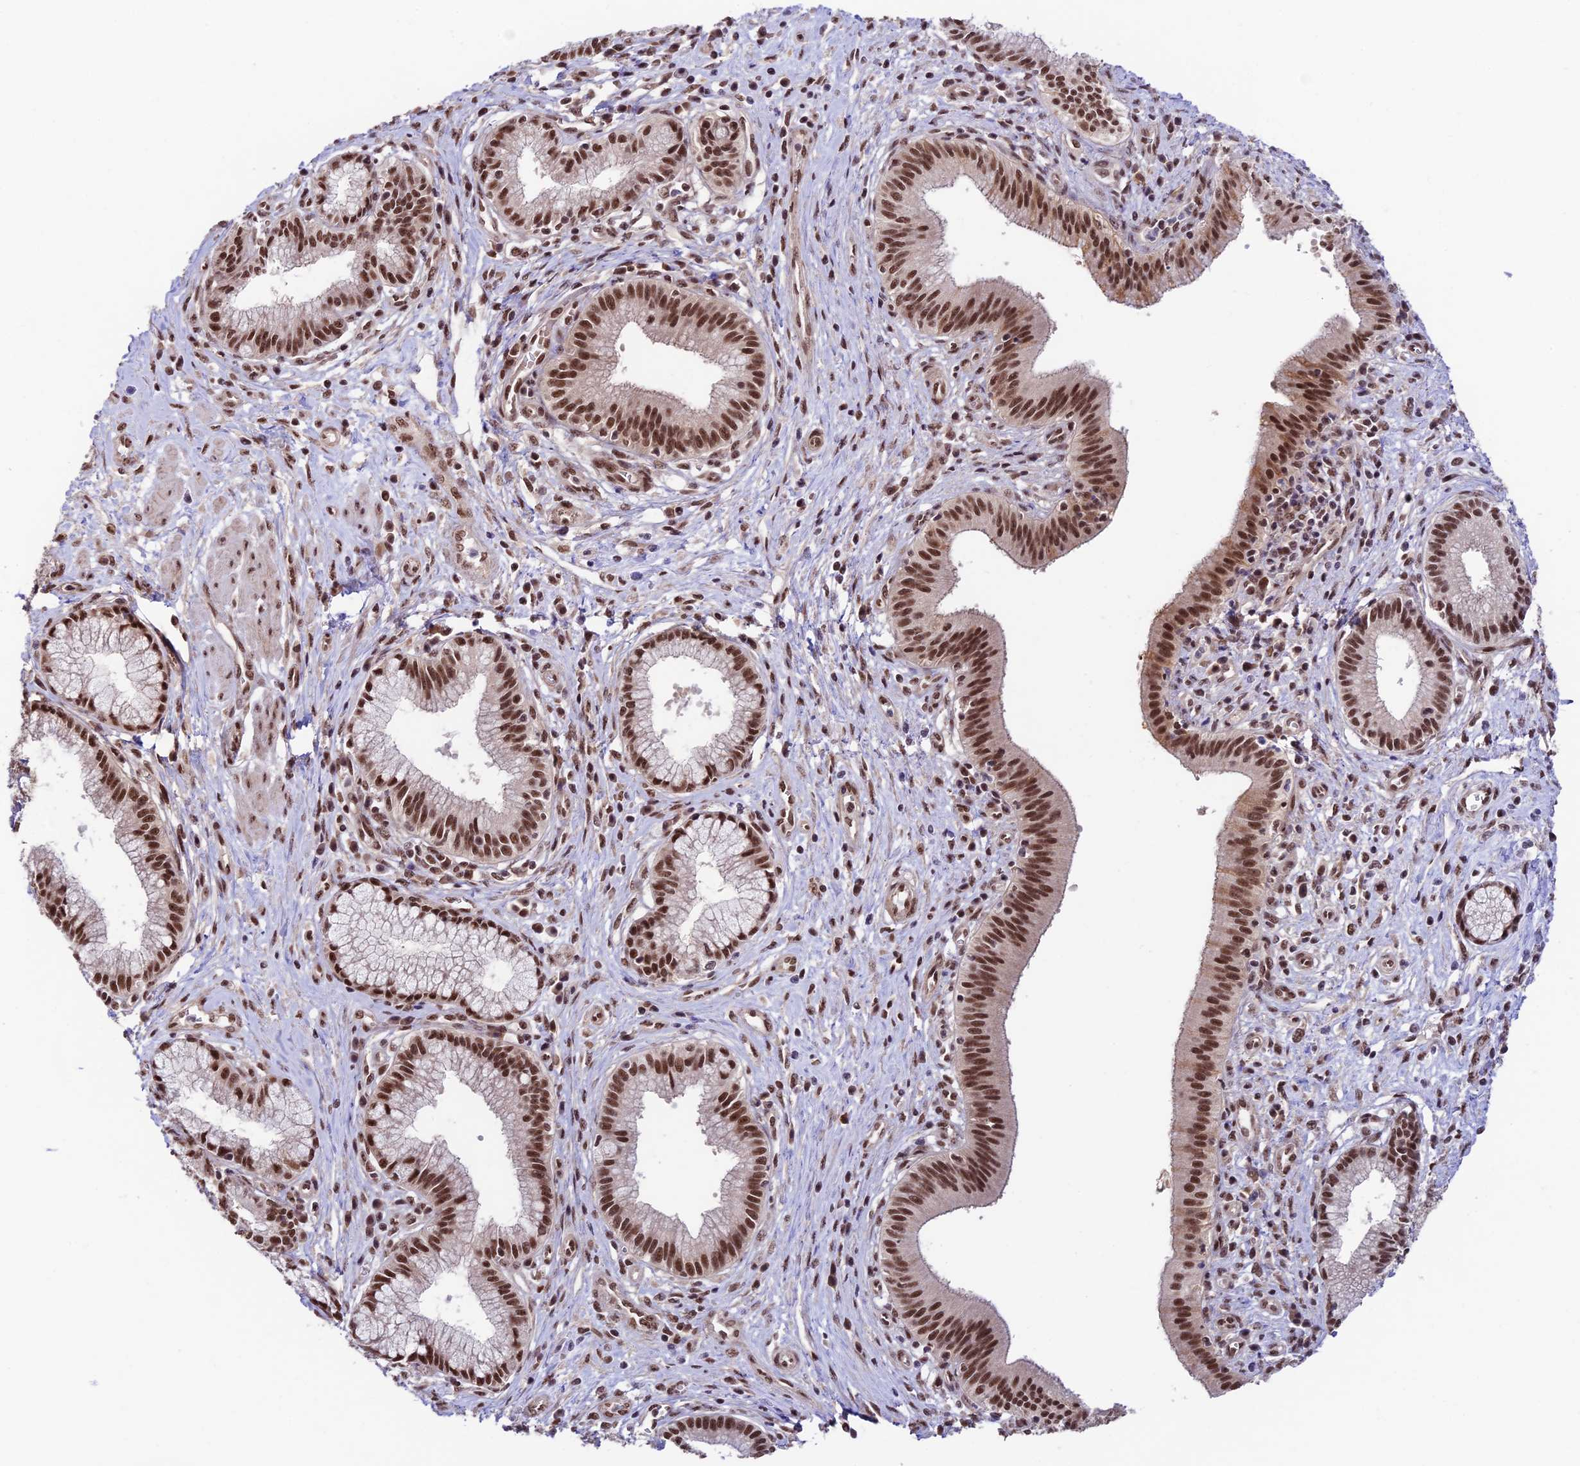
{"staining": {"intensity": "strong", "quantity": ">75%", "location": "nuclear"}, "tissue": "pancreatic cancer", "cell_type": "Tumor cells", "image_type": "cancer", "snomed": [{"axis": "morphology", "description": "Adenocarcinoma, NOS"}, {"axis": "topography", "description": "Pancreas"}], "caption": "Immunohistochemical staining of human pancreatic cancer (adenocarcinoma) shows high levels of strong nuclear positivity in approximately >75% of tumor cells.", "gene": "RBM42", "patient": {"sex": "male", "age": 72}}